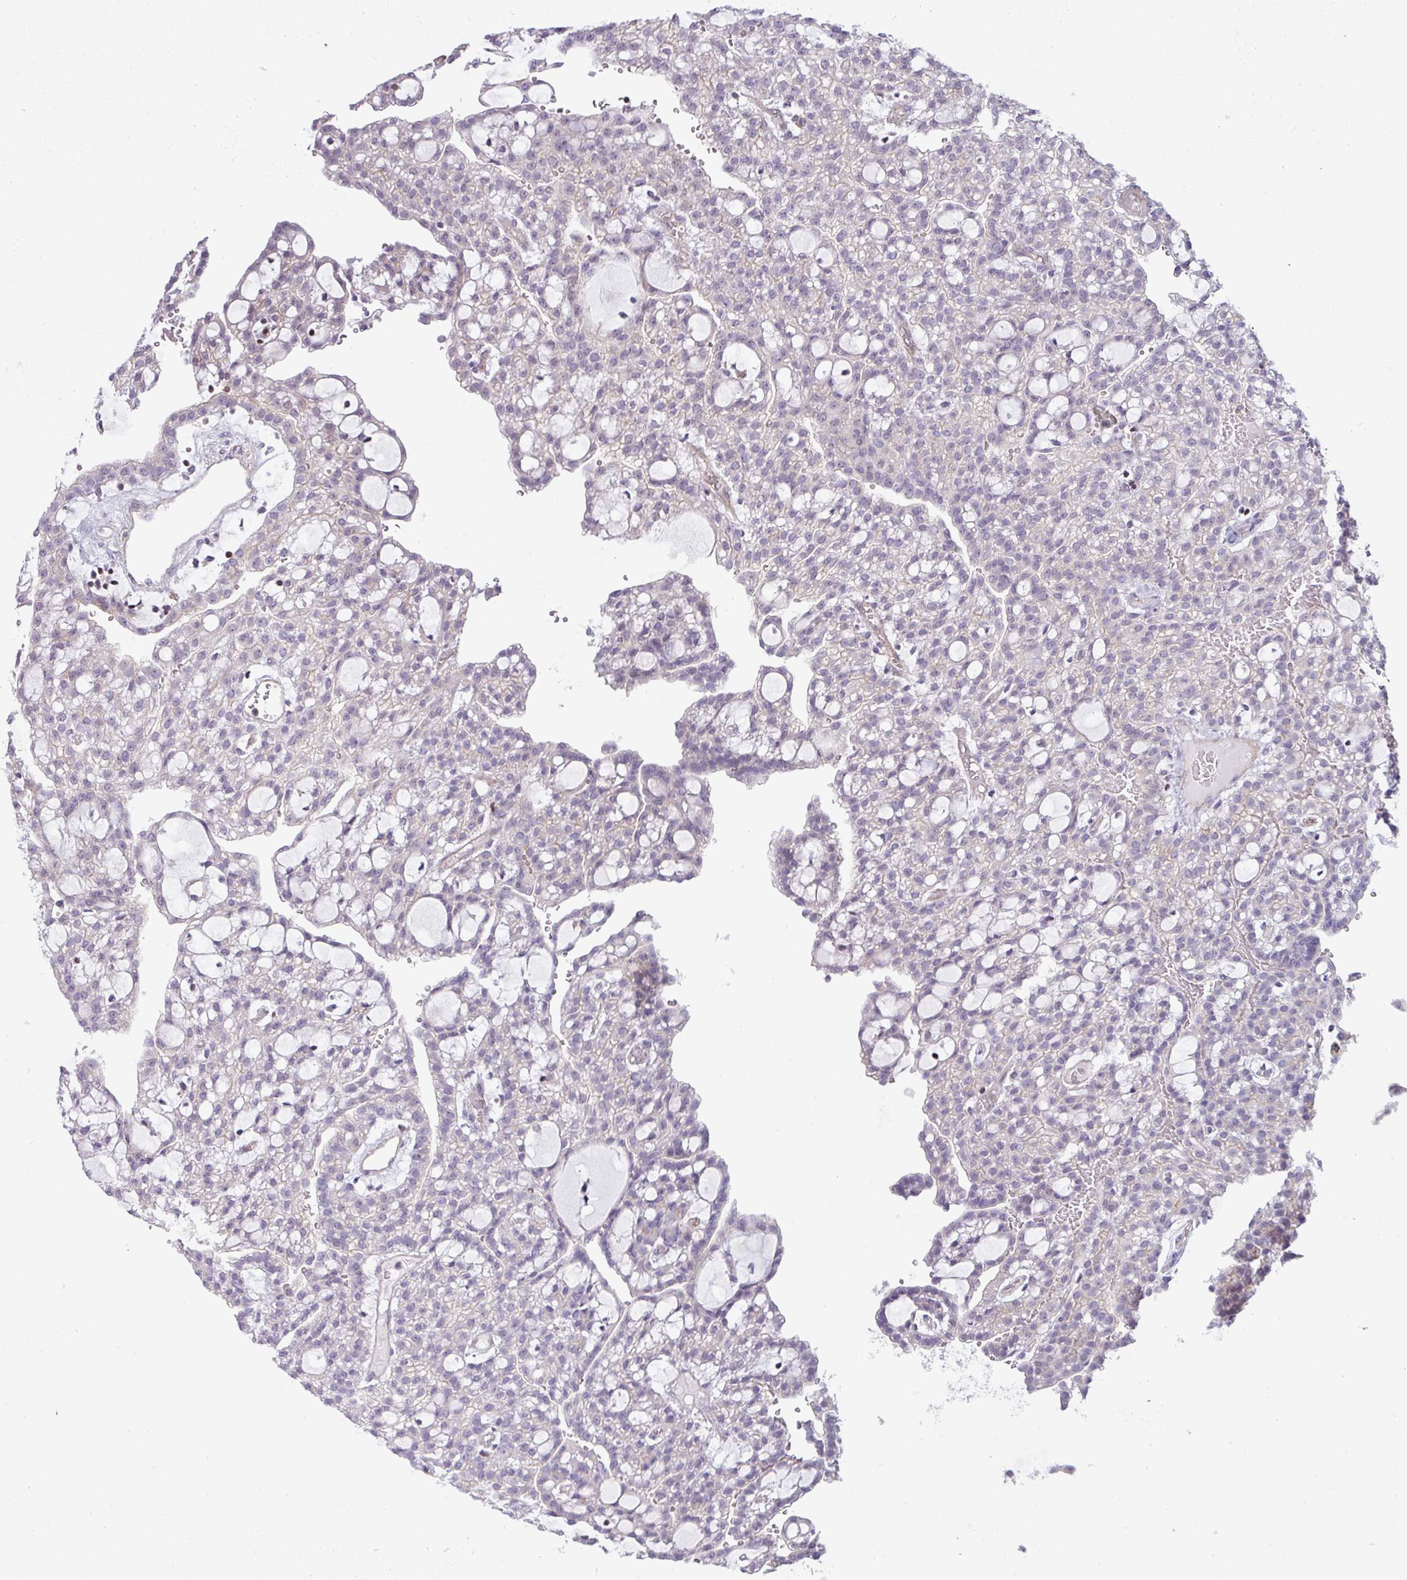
{"staining": {"intensity": "negative", "quantity": "none", "location": "none"}, "tissue": "renal cancer", "cell_type": "Tumor cells", "image_type": "cancer", "snomed": [{"axis": "morphology", "description": "Adenocarcinoma, NOS"}, {"axis": "topography", "description": "Kidney"}], "caption": "Micrograph shows no protein staining in tumor cells of adenocarcinoma (renal) tissue.", "gene": "STAT5A", "patient": {"sex": "male", "age": 63}}